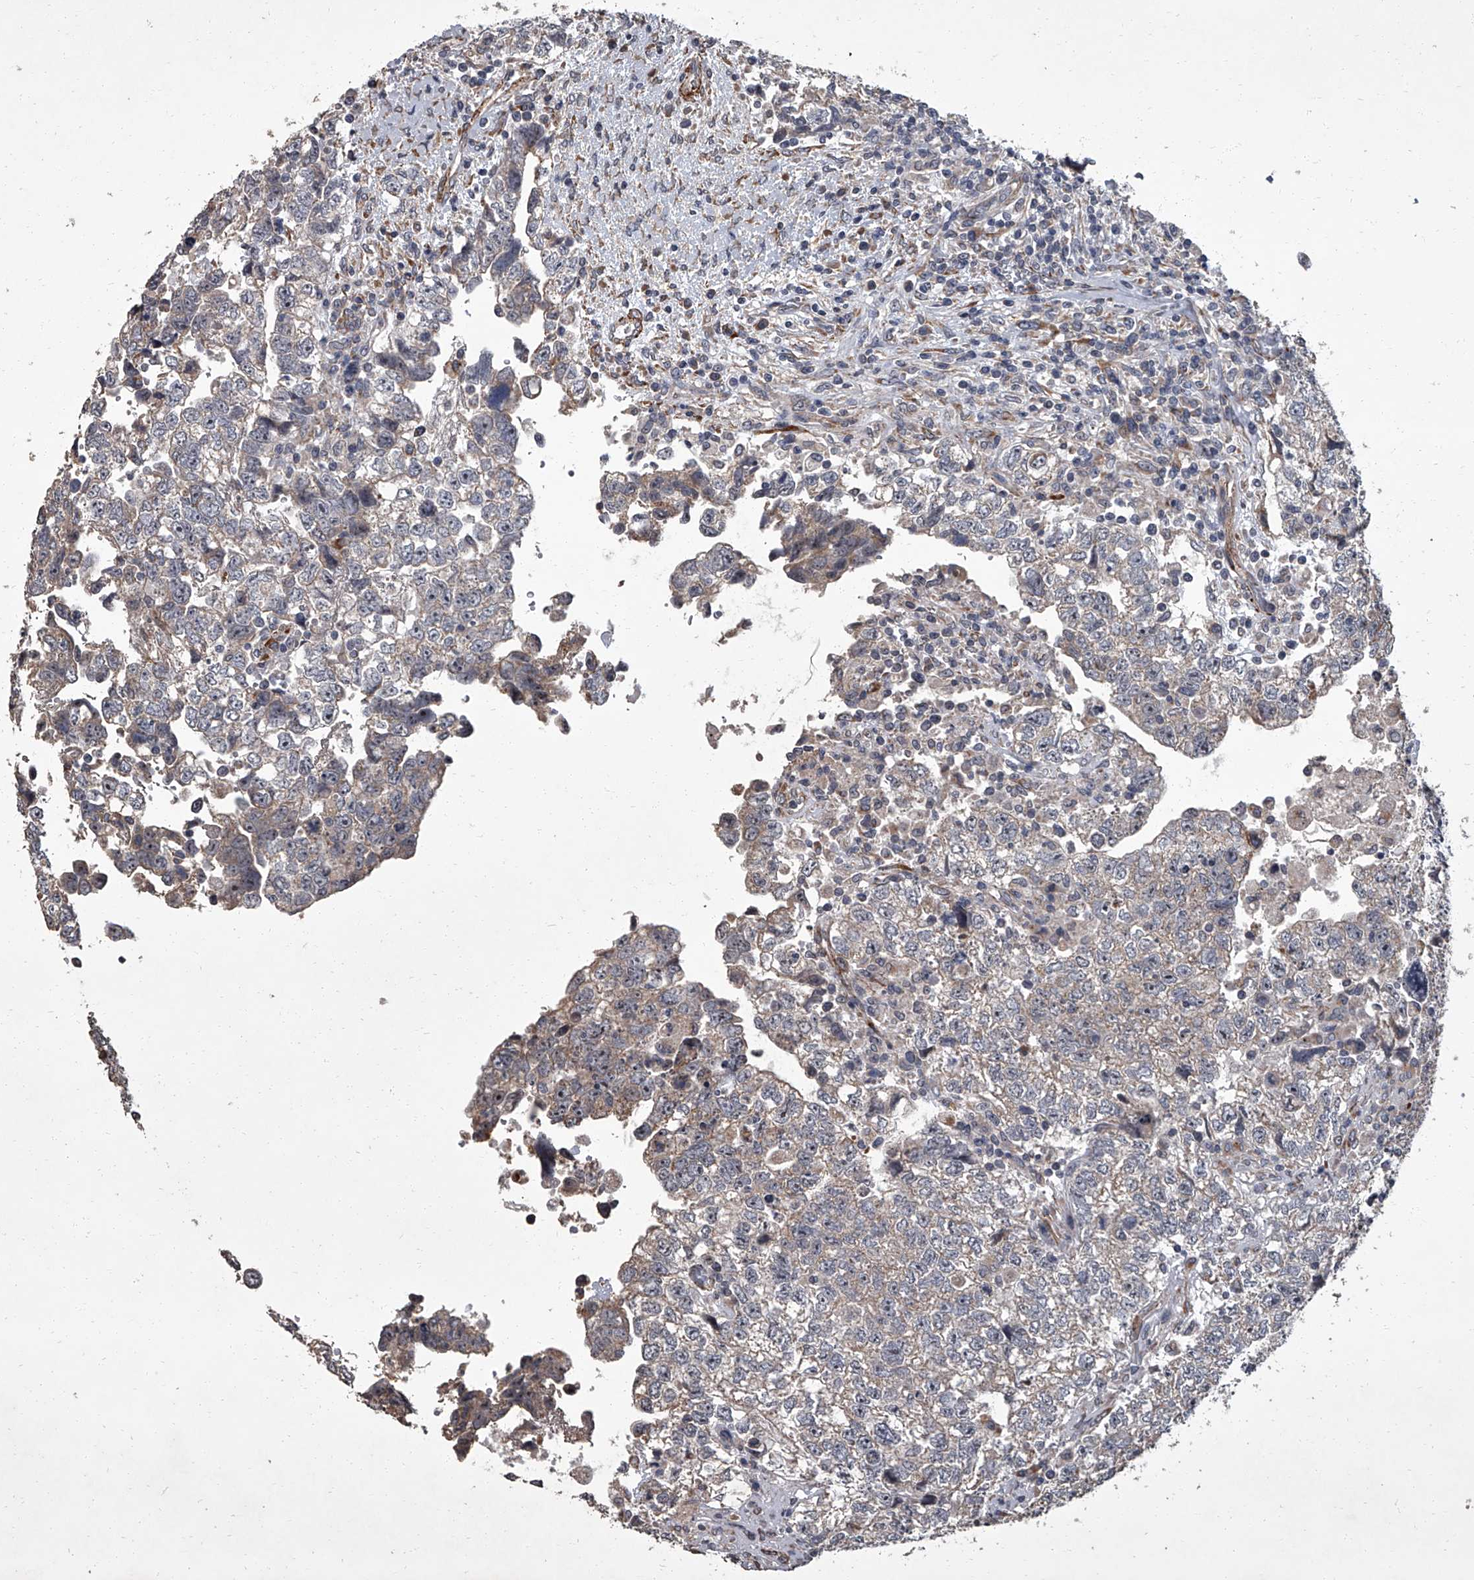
{"staining": {"intensity": "weak", "quantity": "<25%", "location": "cytoplasmic/membranous"}, "tissue": "testis cancer", "cell_type": "Tumor cells", "image_type": "cancer", "snomed": [{"axis": "morphology", "description": "Carcinoma, Embryonal, NOS"}, {"axis": "topography", "description": "Testis"}], "caption": "IHC micrograph of testis embryonal carcinoma stained for a protein (brown), which shows no staining in tumor cells.", "gene": "SIRT4", "patient": {"sex": "male", "age": 37}}